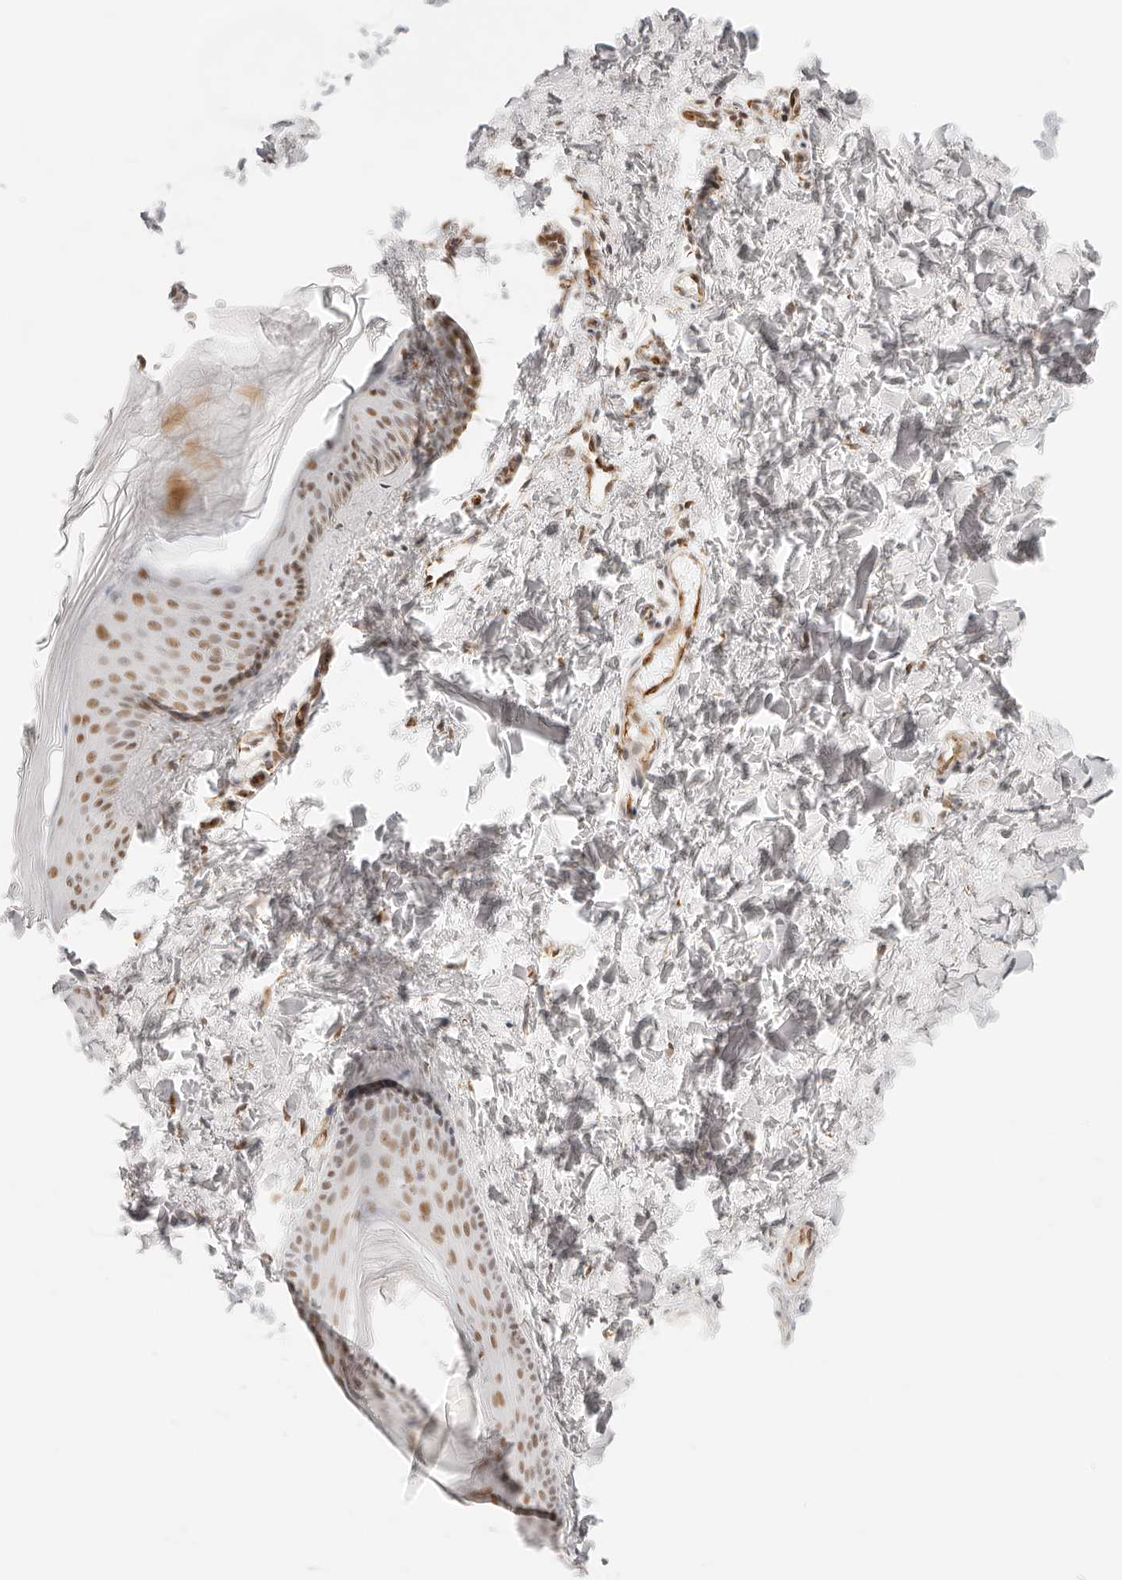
{"staining": {"intensity": "moderate", "quantity": ">75%", "location": "cytoplasmic/membranous,nuclear"}, "tissue": "skin", "cell_type": "Fibroblasts", "image_type": "normal", "snomed": [{"axis": "morphology", "description": "Normal tissue, NOS"}, {"axis": "topography", "description": "Skin"}], "caption": "Skin stained for a protein (brown) displays moderate cytoplasmic/membranous,nuclear positive expression in about >75% of fibroblasts.", "gene": "ZC3H11A", "patient": {"sex": "female", "age": 27}}